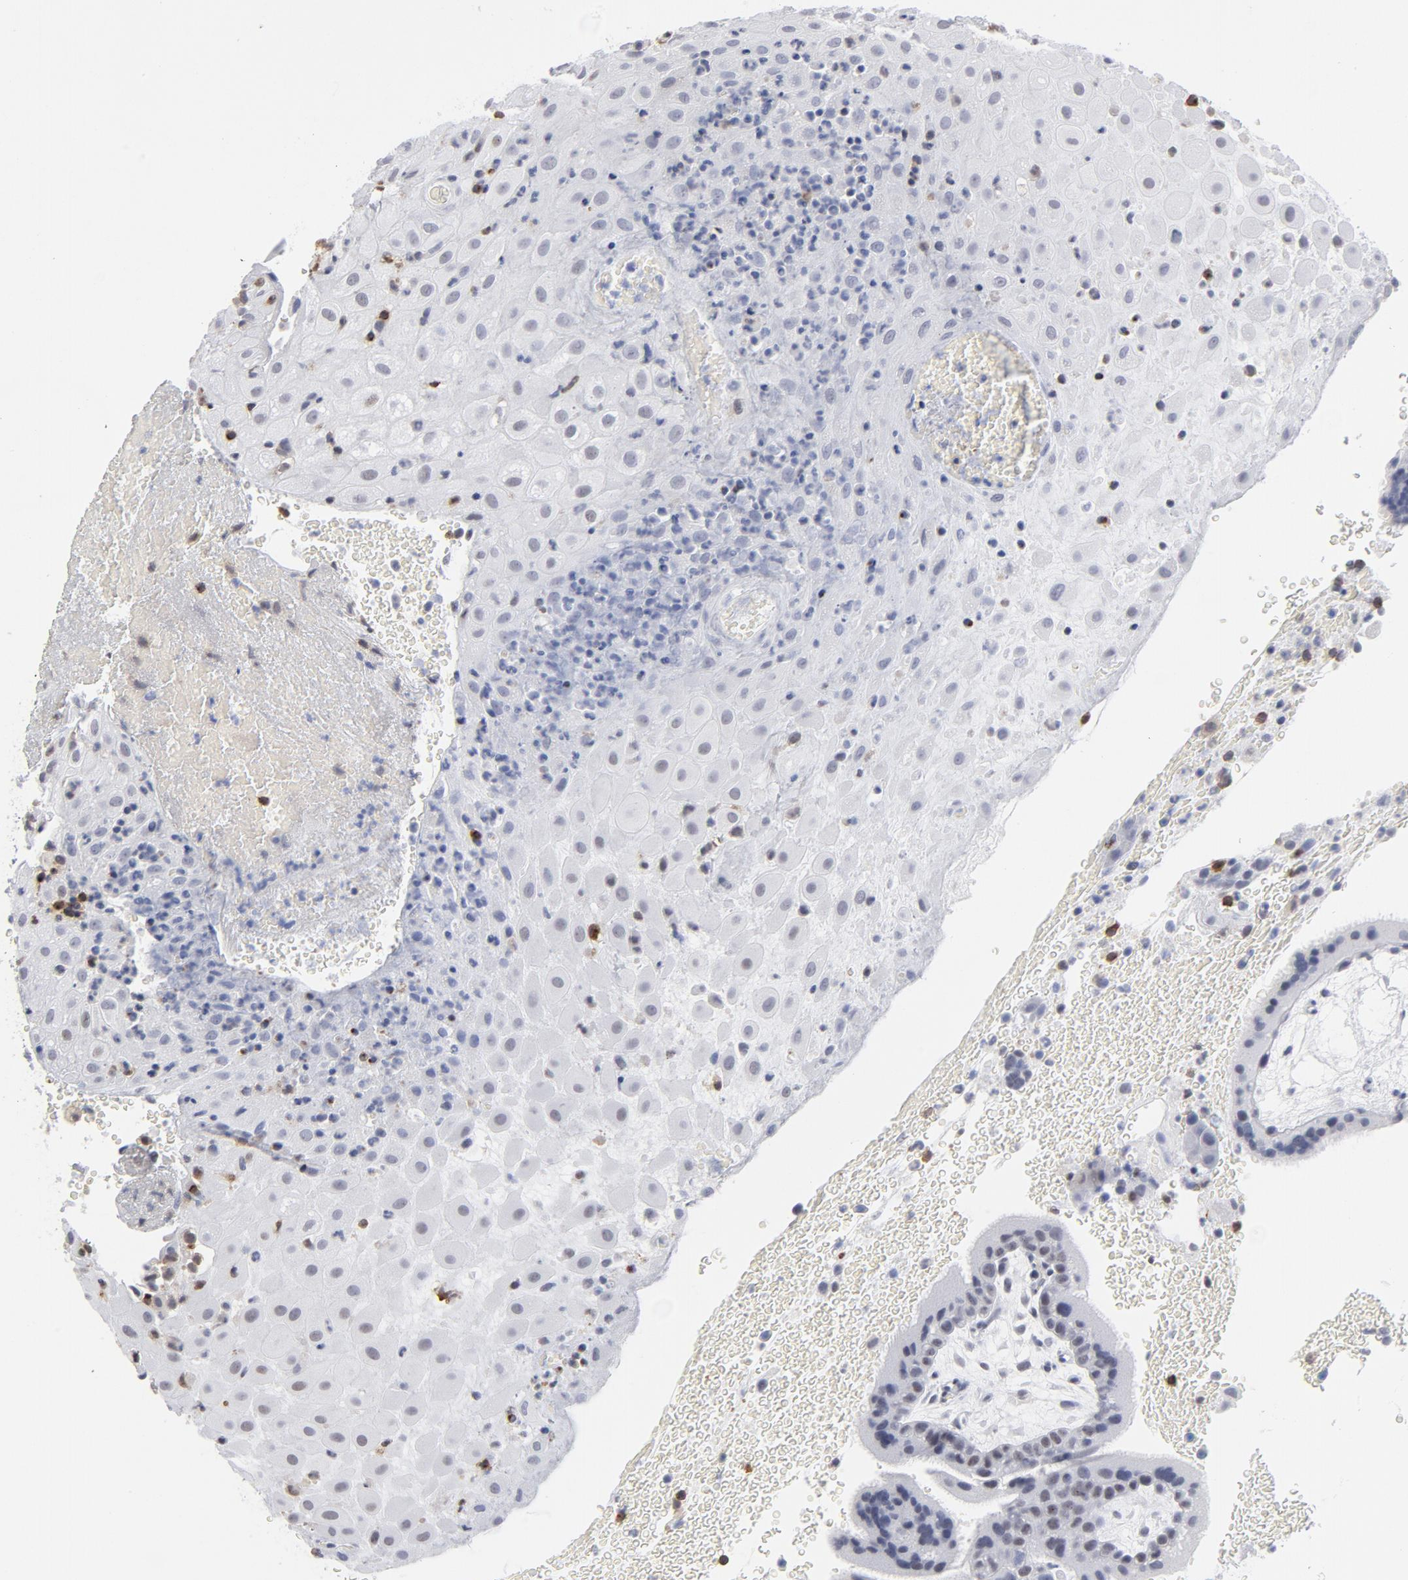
{"staining": {"intensity": "negative", "quantity": "none", "location": "none"}, "tissue": "placenta", "cell_type": "Decidual cells", "image_type": "normal", "snomed": [{"axis": "morphology", "description": "Normal tissue, NOS"}, {"axis": "topography", "description": "Placenta"}], "caption": "Normal placenta was stained to show a protein in brown. There is no significant expression in decidual cells. (DAB (3,3'-diaminobenzidine) immunohistochemistry visualized using brightfield microscopy, high magnification).", "gene": "CD2", "patient": {"sex": "female", "age": 19}}